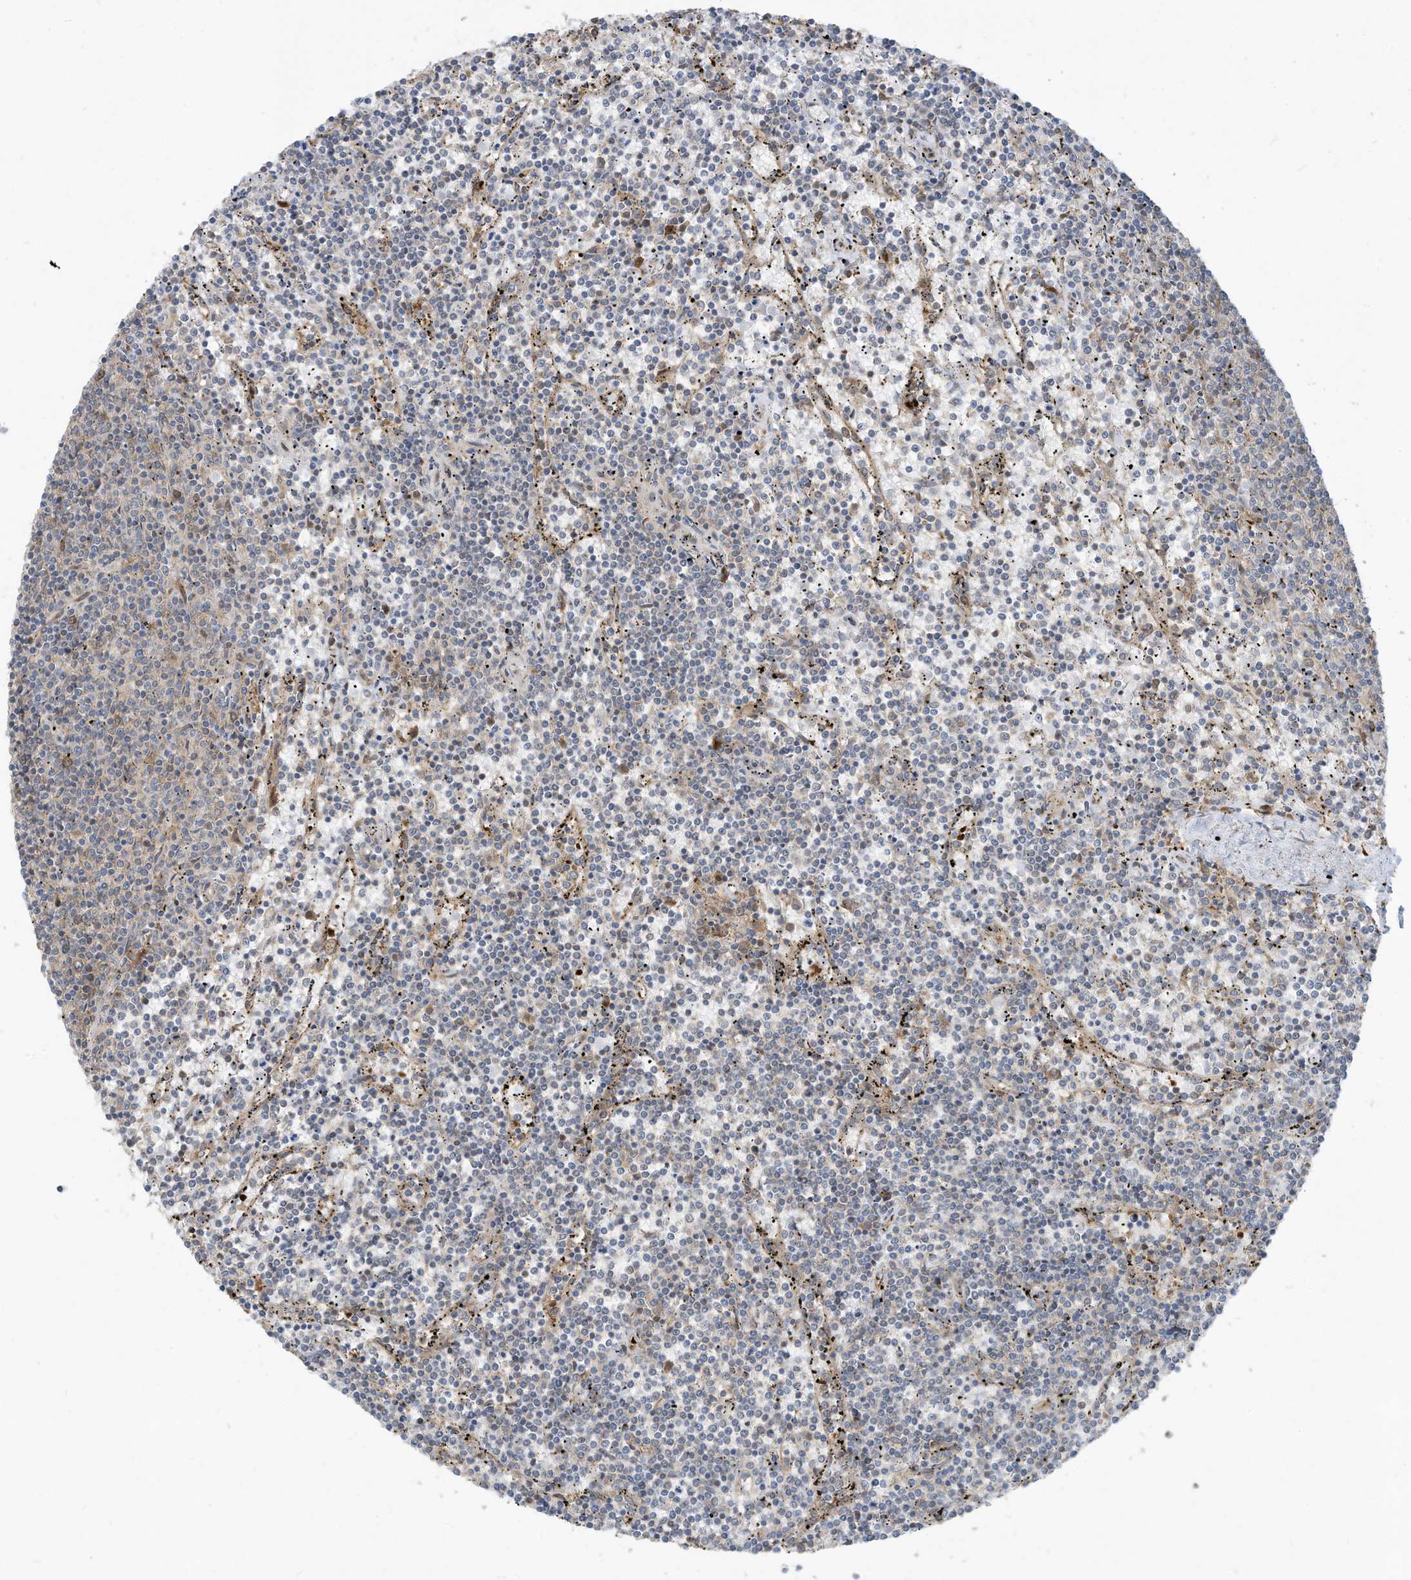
{"staining": {"intensity": "negative", "quantity": "none", "location": "none"}, "tissue": "lymphoma", "cell_type": "Tumor cells", "image_type": "cancer", "snomed": [{"axis": "morphology", "description": "Malignant lymphoma, non-Hodgkin's type, Low grade"}, {"axis": "topography", "description": "Spleen"}], "caption": "Malignant lymphoma, non-Hodgkin's type (low-grade) was stained to show a protein in brown. There is no significant staining in tumor cells.", "gene": "USE1", "patient": {"sex": "female", "age": 50}}